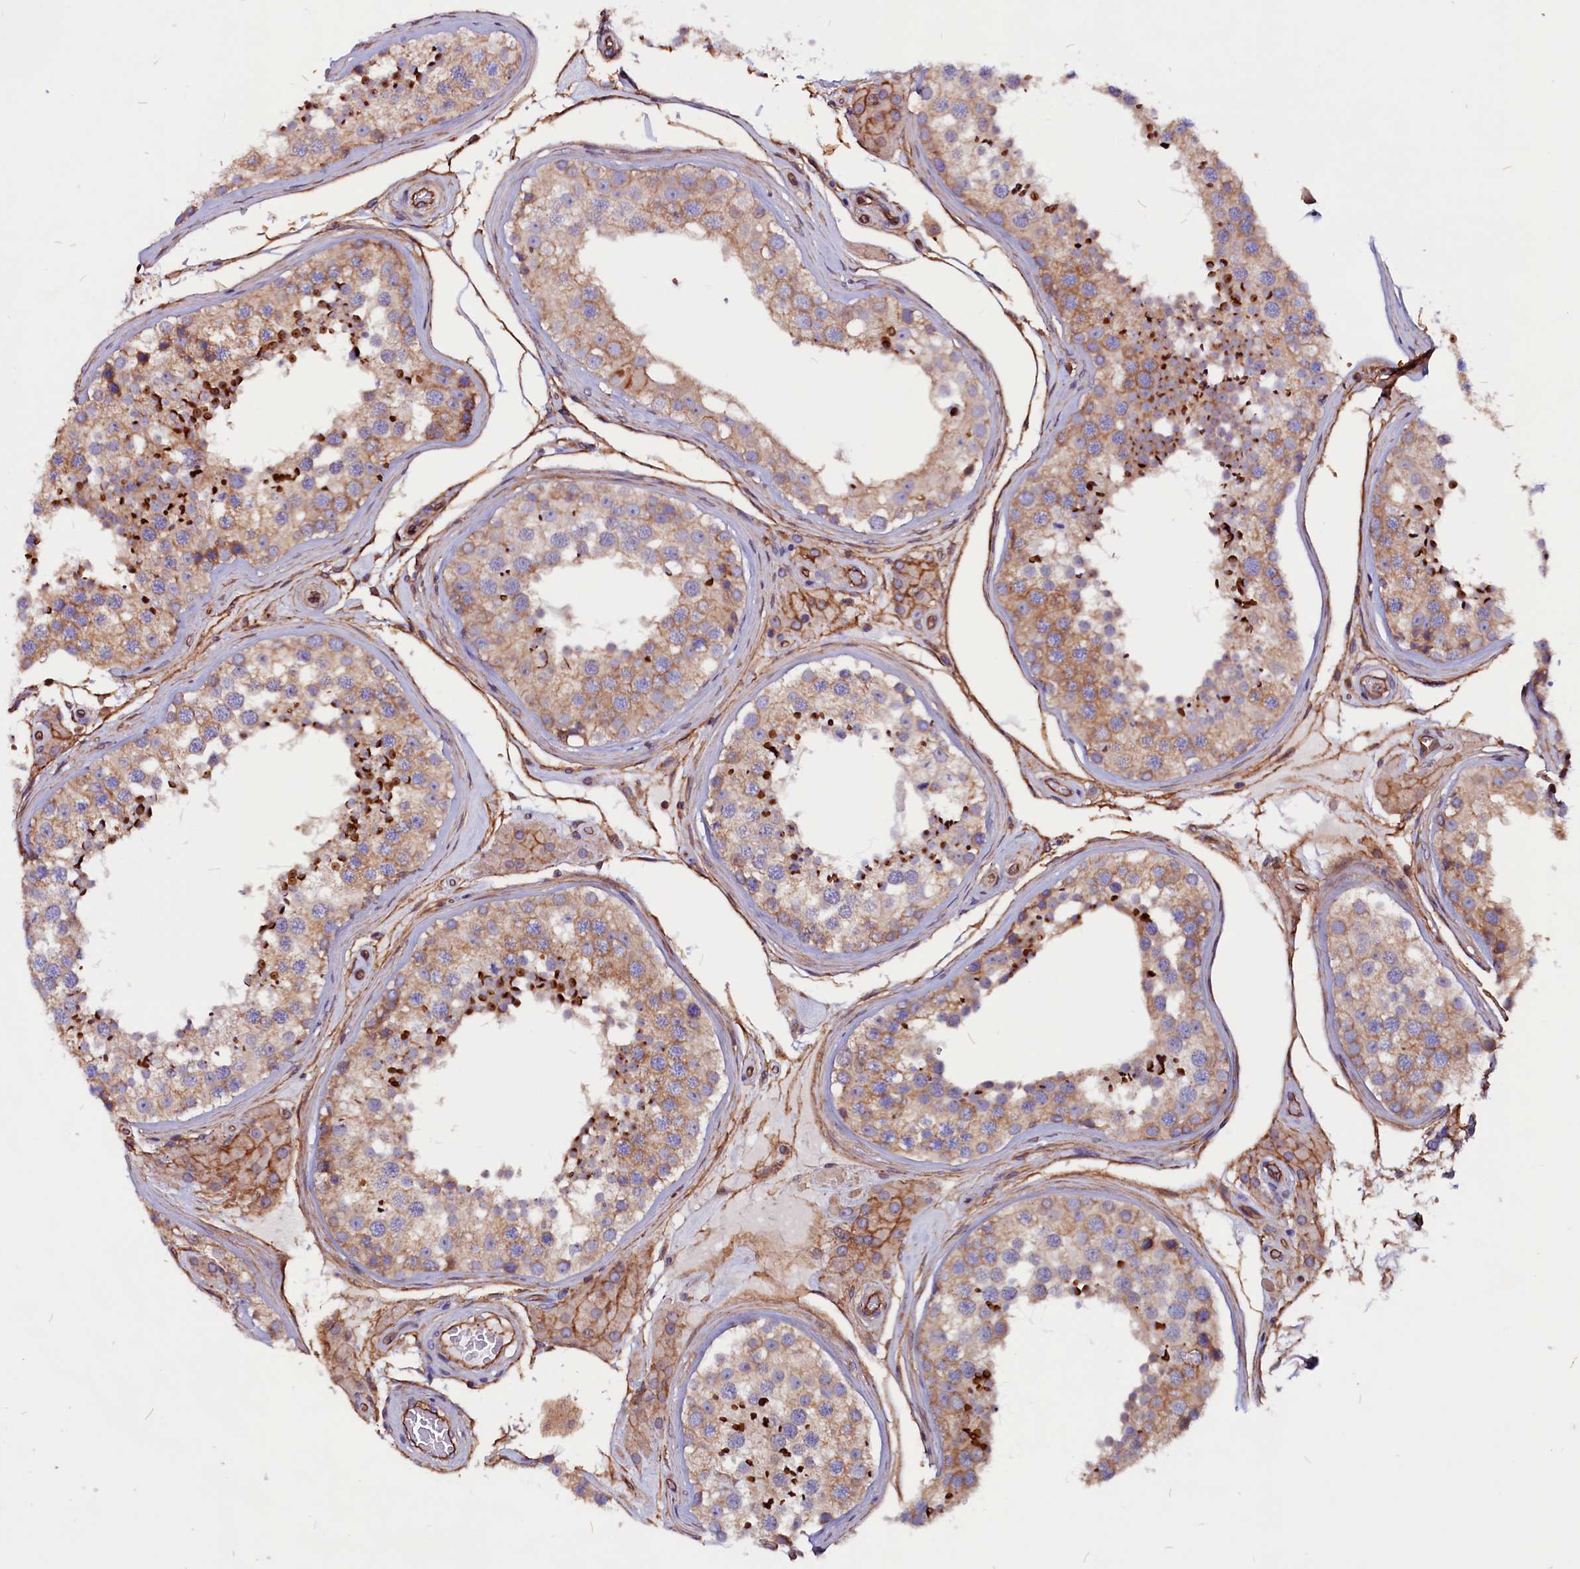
{"staining": {"intensity": "moderate", "quantity": "25%-75%", "location": "cytoplasmic/membranous"}, "tissue": "testis", "cell_type": "Cells in seminiferous ducts", "image_type": "normal", "snomed": [{"axis": "morphology", "description": "Normal tissue, NOS"}, {"axis": "topography", "description": "Testis"}], "caption": "About 25%-75% of cells in seminiferous ducts in benign testis demonstrate moderate cytoplasmic/membranous protein positivity as visualized by brown immunohistochemical staining.", "gene": "ZNF749", "patient": {"sex": "male", "age": 46}}